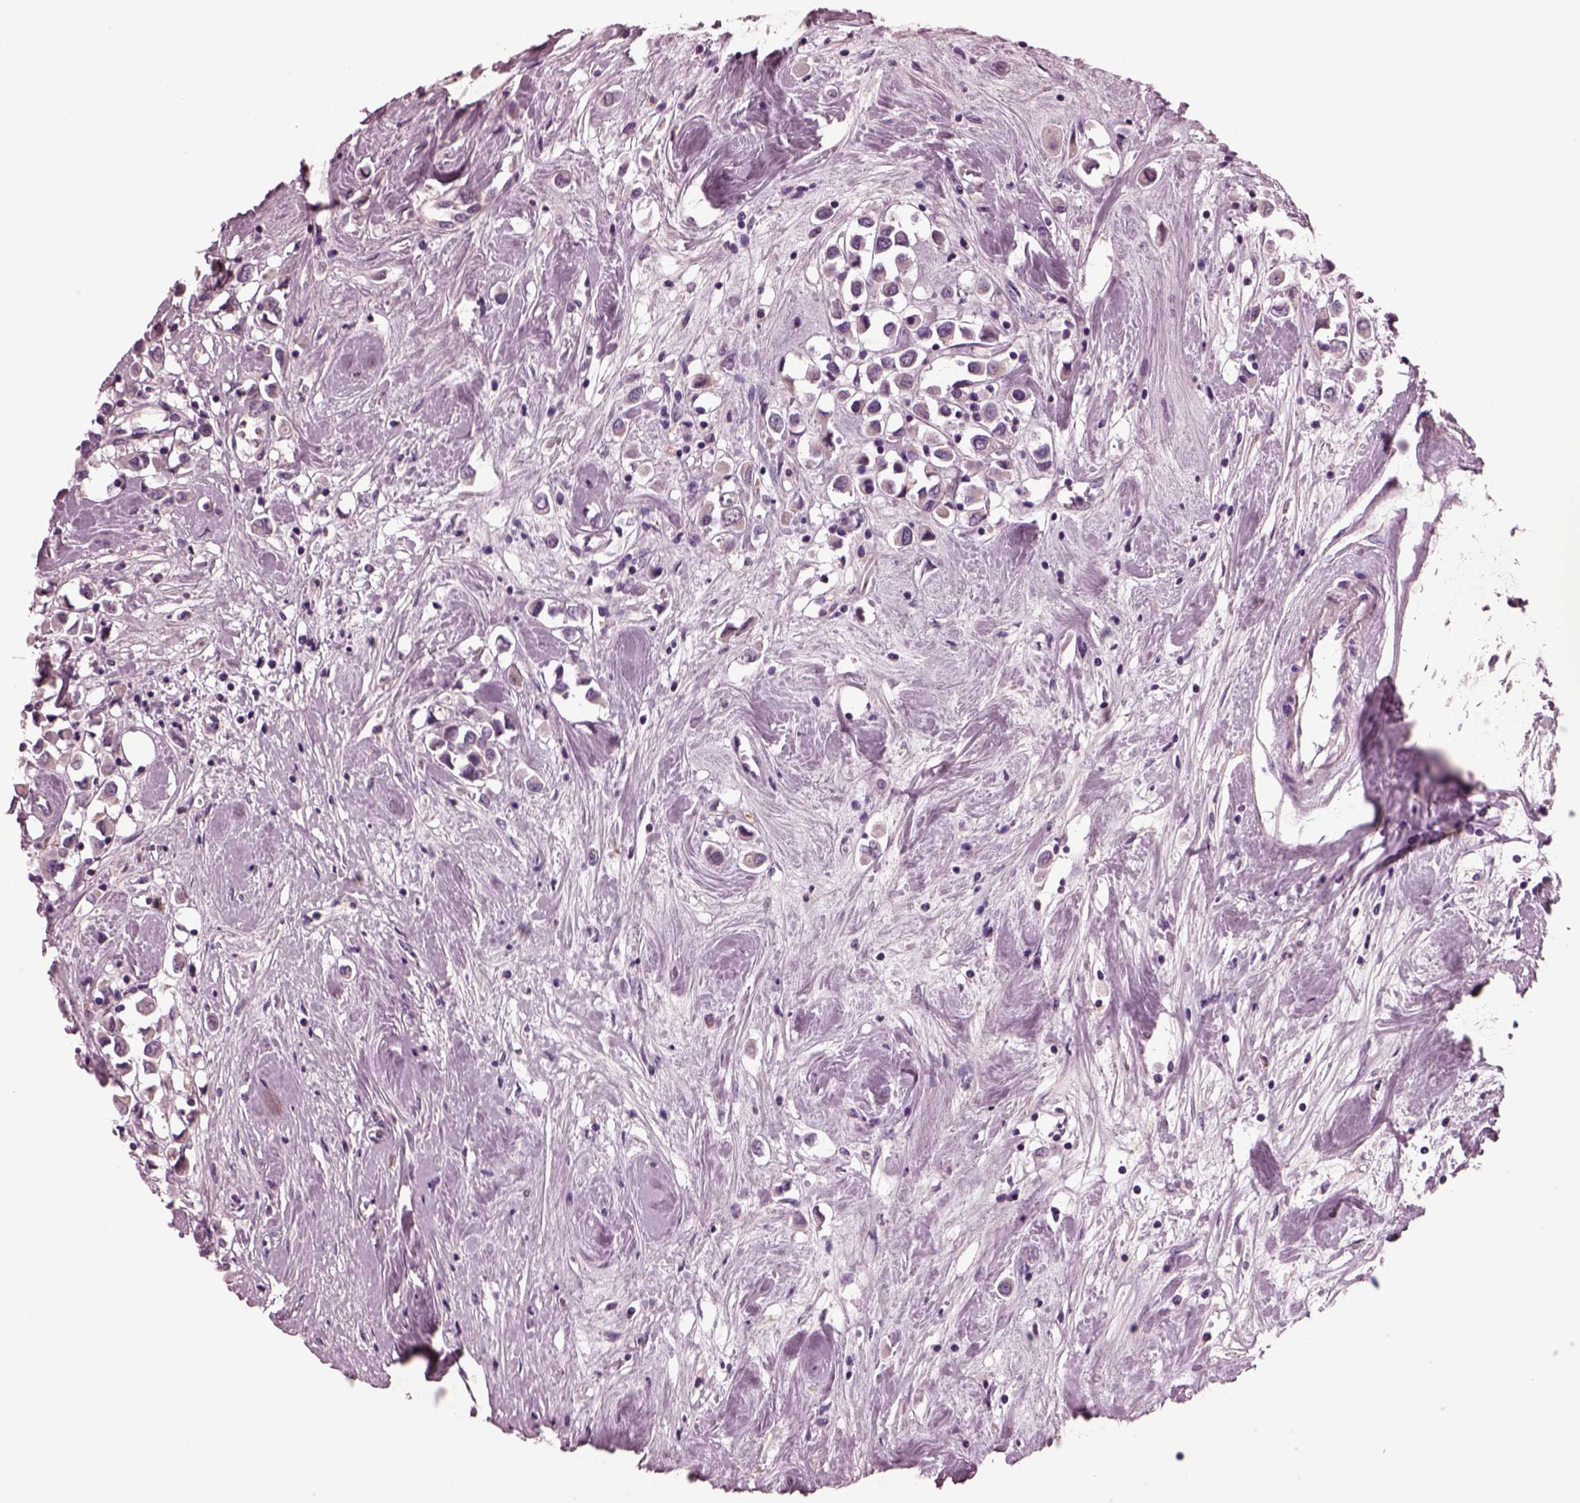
{"staining": {"intensity": "weak", "quantity": "25%-75%", "location": "cytoplasmic/membranous"}, "tissue": "breast cancer", "cell_type": "Tumor cells", "image_type": "cancer", "snomed": [{"axis": "morphology", "description": "Duct carcinoma"}, {"axis": "topography", "description": "Breast"}], "caption": "High-magnification brightfield microscopy of intraductal carcinoma (breast) stained with DAB (brown) and counterstained with hematoxylin (blue). tumor cells exhibit weak cytoplasmic/membranous positivity is present in about25%-75% of cells. The staining is performed using DAB brown chromogen to label protein expression. The nuclei are counter-stained blue using hematoxylin.", "gene": "AP4M1", "patient": {"sex": "female", "age": 61}}